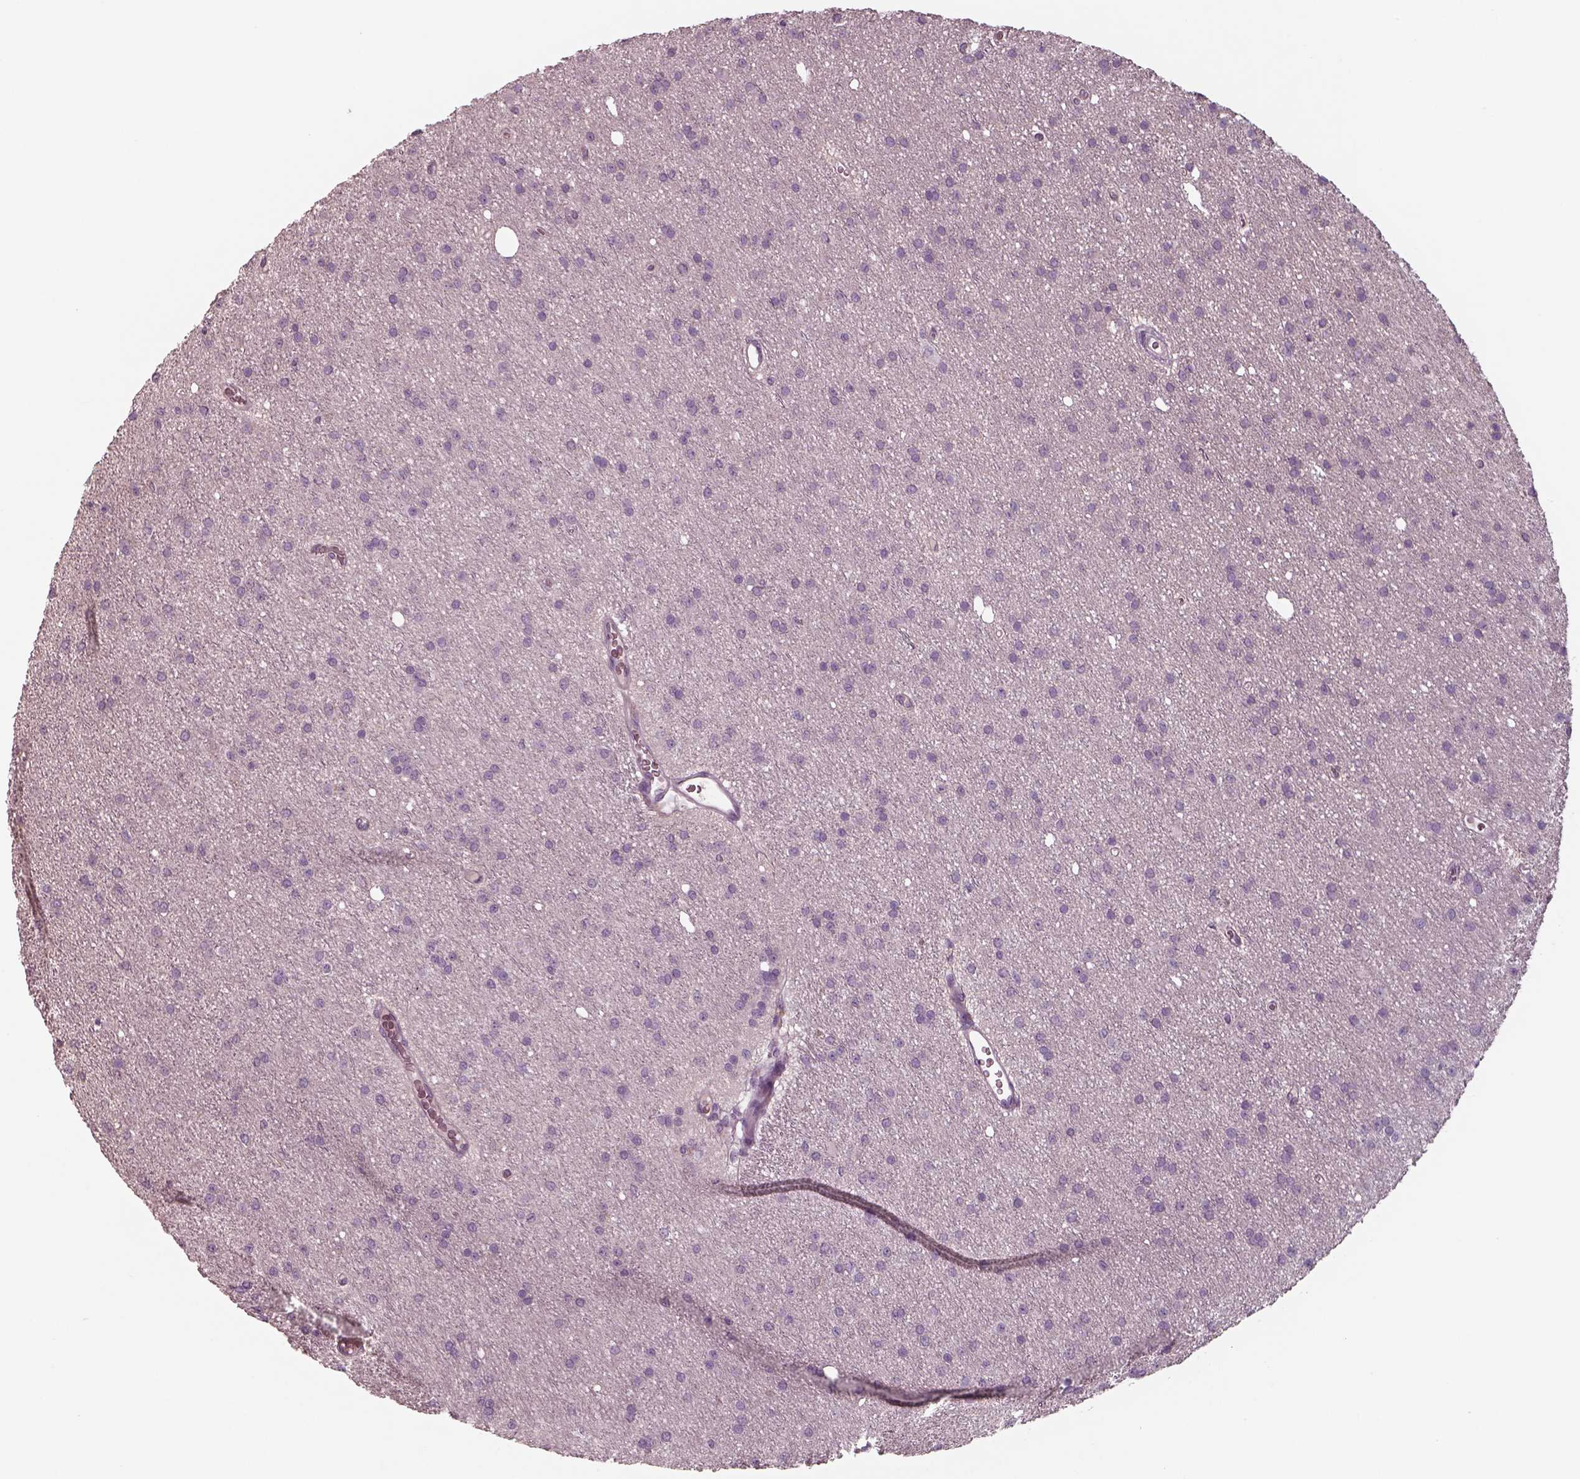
{"staining": {"intensity": "negative", "quantity": "none", "location": "none"}, "tissue": "glioma", "cell_type": "Tumor cells", "image_type": "cancer", "snomed": [{"axis": "morphology", "description": "Glioma, malignant, Low grade"}, {"axis": "topography", "description": "Brain"}], "caption": "An IHC micrograph of glioma is shown. There is no staining in tumor cells of glioma. (DAB (3,3'-diaminobenzidine) immunohistochemistry visualized using brightfield microscopy, high magnification).", "gene": "SEPTIN14", "patient": {"sex": "male", "age": 27}}